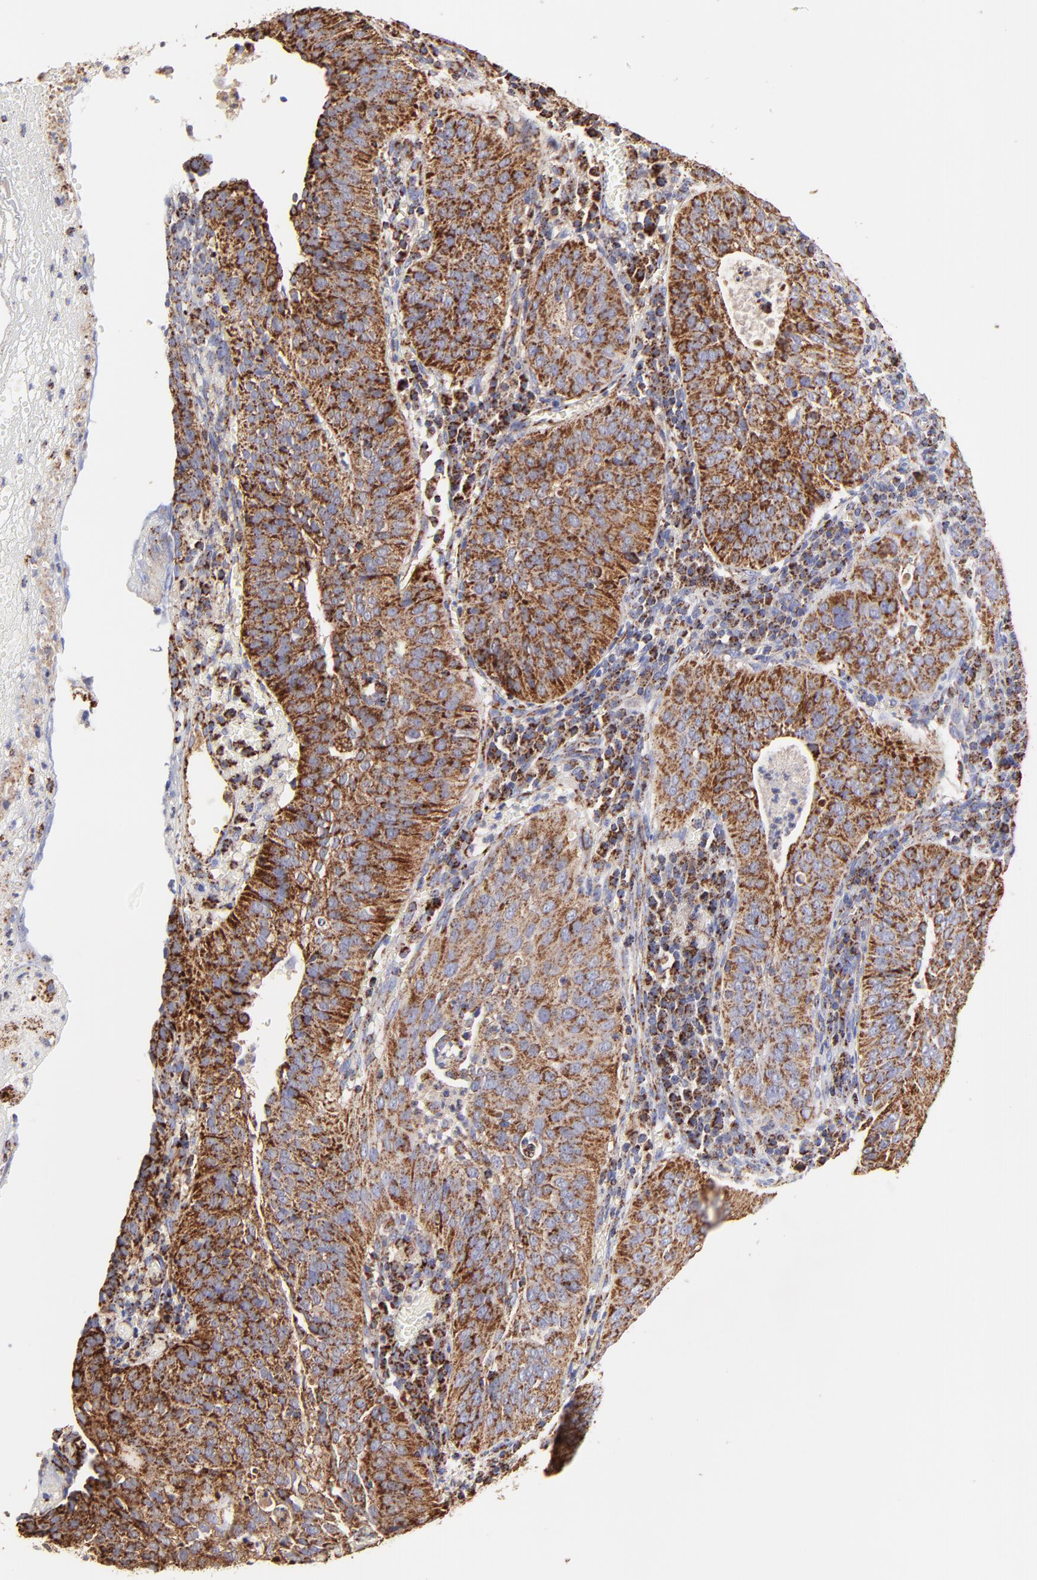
{"staining": {"intensity": "strong", "quantity": ">75%", "location": "cytoplasmic/membranous"}, "tissue": "cervical cancer", "cell_type": "Tumor cells", "image_type": "cancer", "snomed": [{"axis": "morphology", "description": "Squamous cell carcinoma, NOS"}, {"axis": "topography", "description": "Cervix"}], "caption": "Human cervical cancer (squamous cell carcinoma) stained with a brown dye displays strong cytoplasmic/membranous positive positivity in approximately >75% of tumor cells.", "gene": "ECH1", "patient": {"sex": "female", "age": 39}}